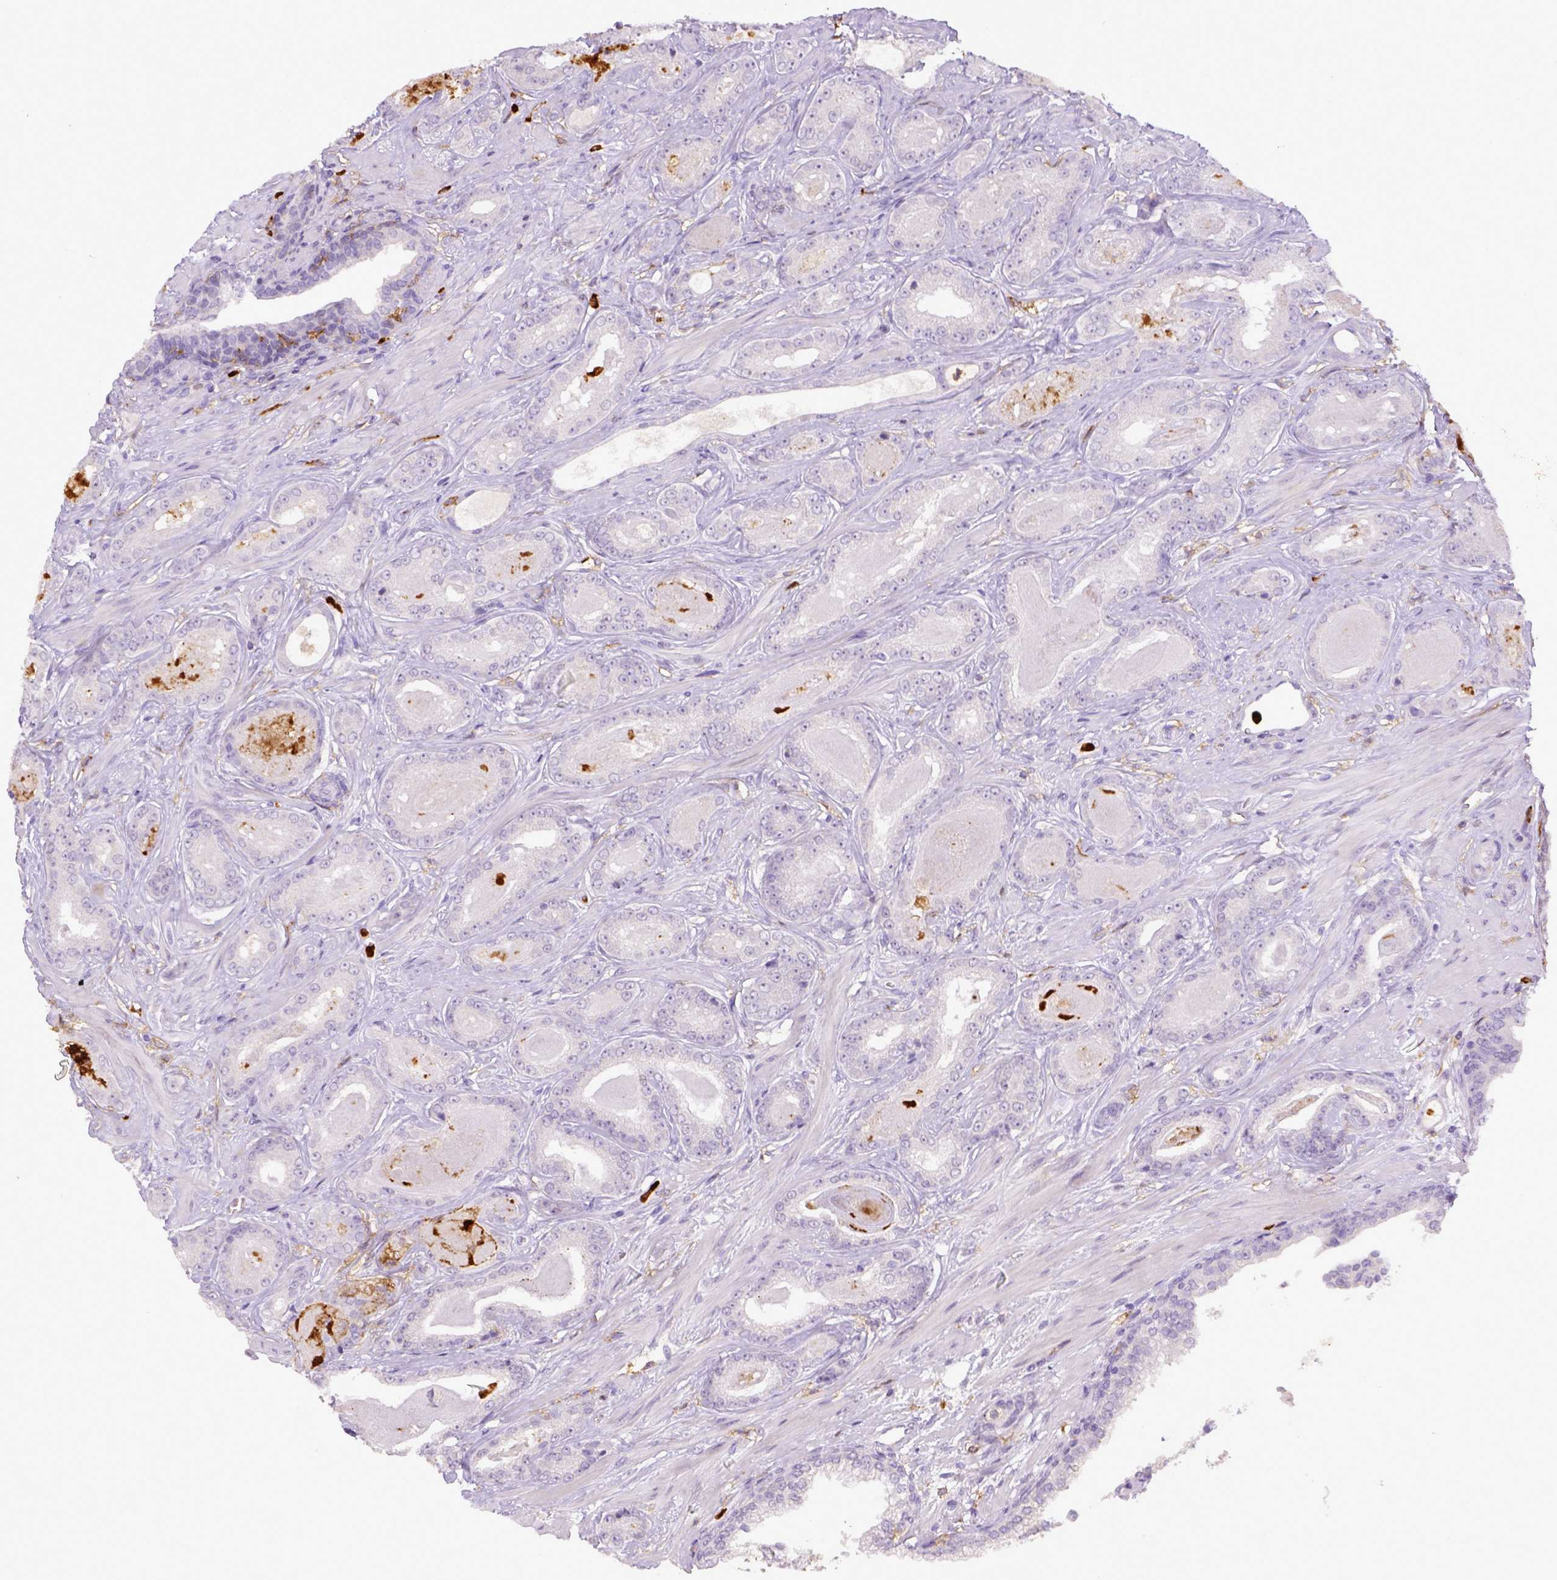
{"staining": {"intensity": "negative", "quantity": "none", "location": "none"}, "tissue": "prostate cancer", "cell_type": "Tumor cells", "image_type": "cancer", "snomed": [{"axis": "morphology", "description": "Adenocarcinoma, Low grade"}, {"axis": "topography", "description": "Prostate"}], "caption": "Tumor cells show no significant positivity in prostate adenocarcinoma (low-grade).", "gene": "ITGAM", "patient": {"sex": "male", "age": 61}}